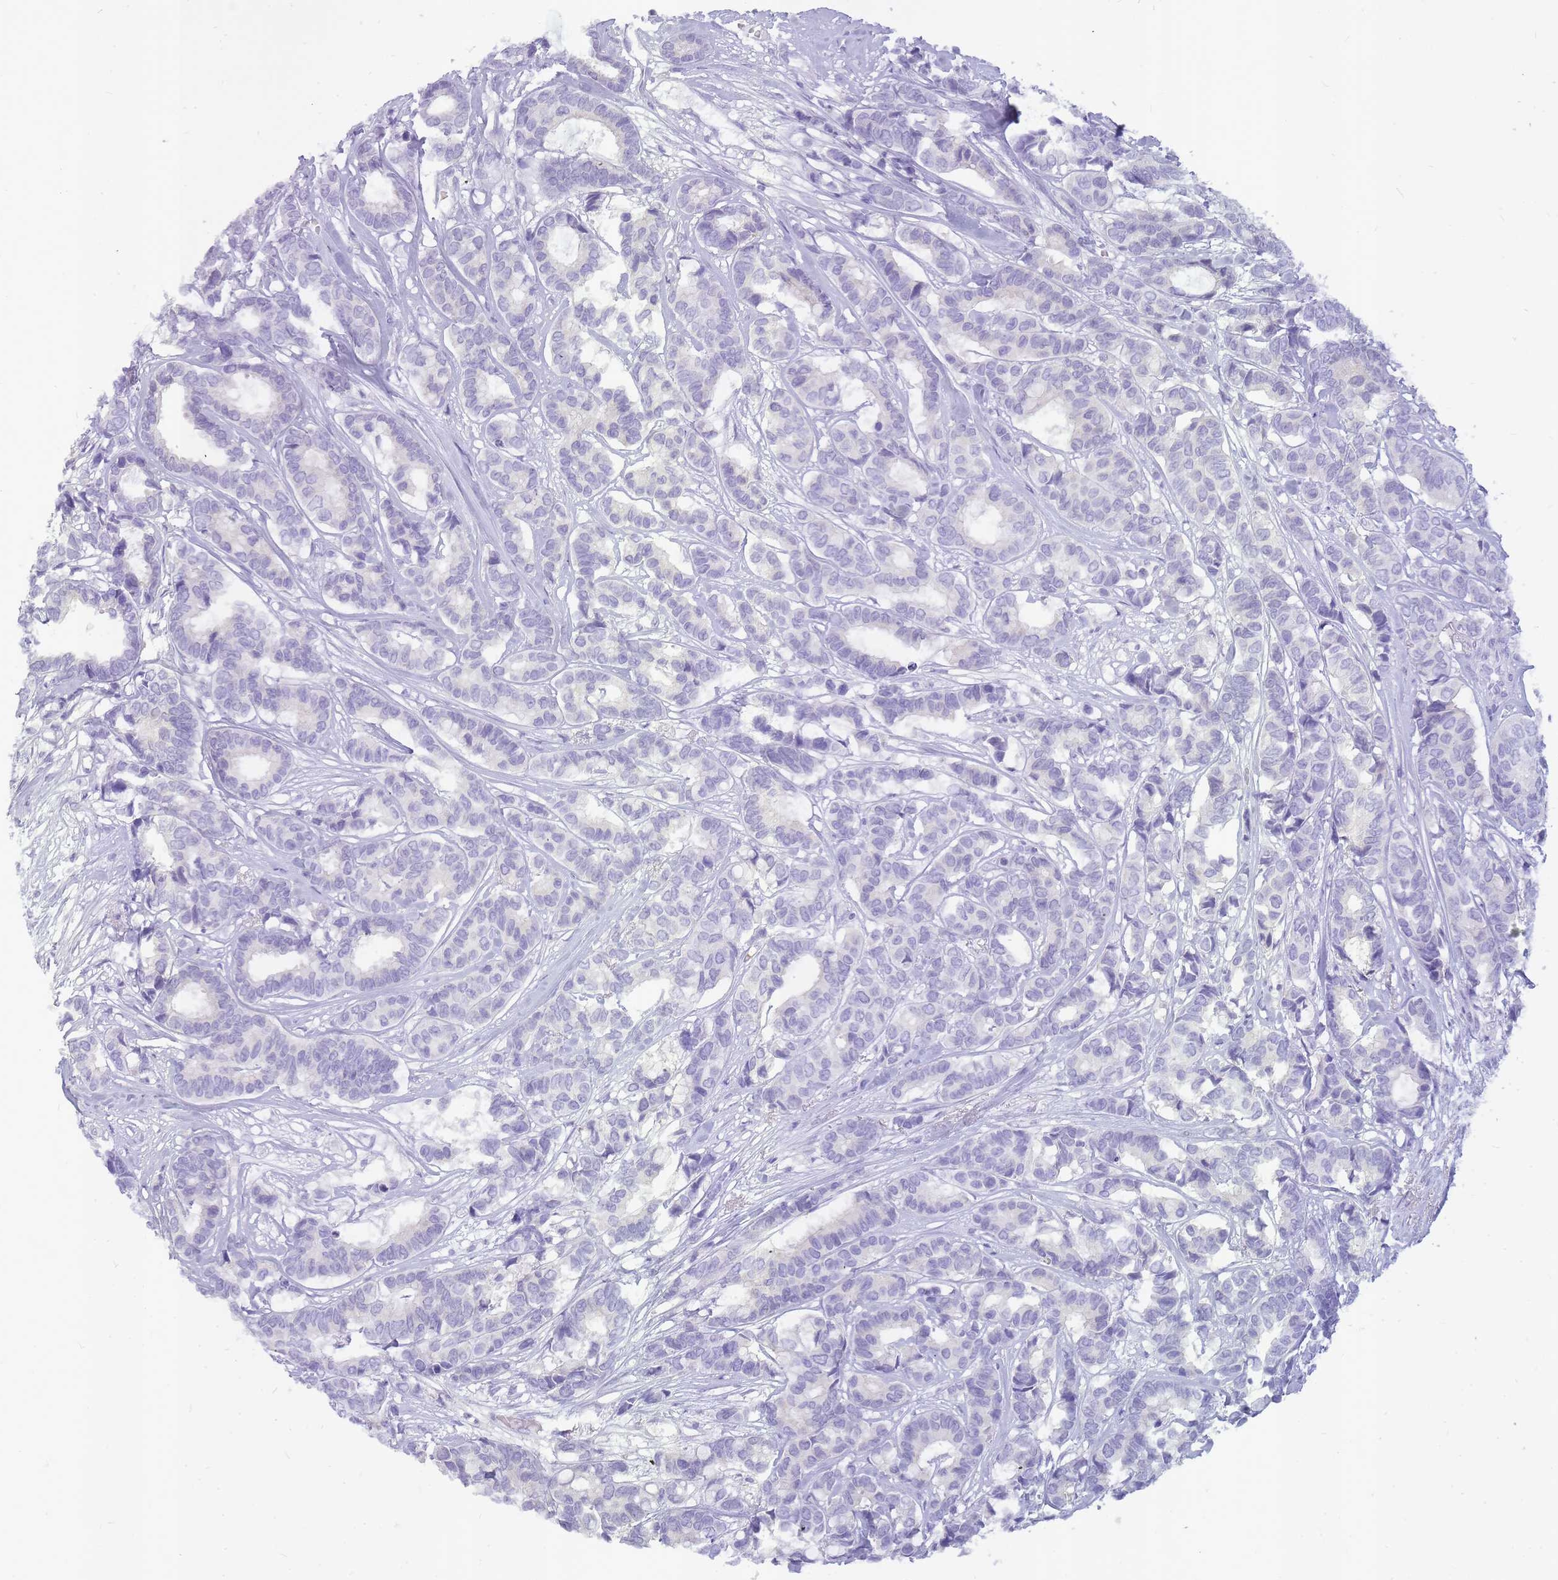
{"staining": {"intensity": "negative", "quantity": "none", "location": "none"}, "tissue": "breast cancer", "cell_type": "Tumor cells", "image_type": "cancer", "snomed": [{"axis": "morphology", "description": "Duct carcinoma"}, {"axis": "topography", "description": "Breast"}], "caption": "Immunohistochemistry (IHC) histopathology image of breast cancer stained for a protein (brown), which displays no expression in tumor cells. (Immunohistochemistry (IHC), brightfield microscopy, high magnification).", "gene": "INS", "patient": {"sex": "female", "age": 87}}